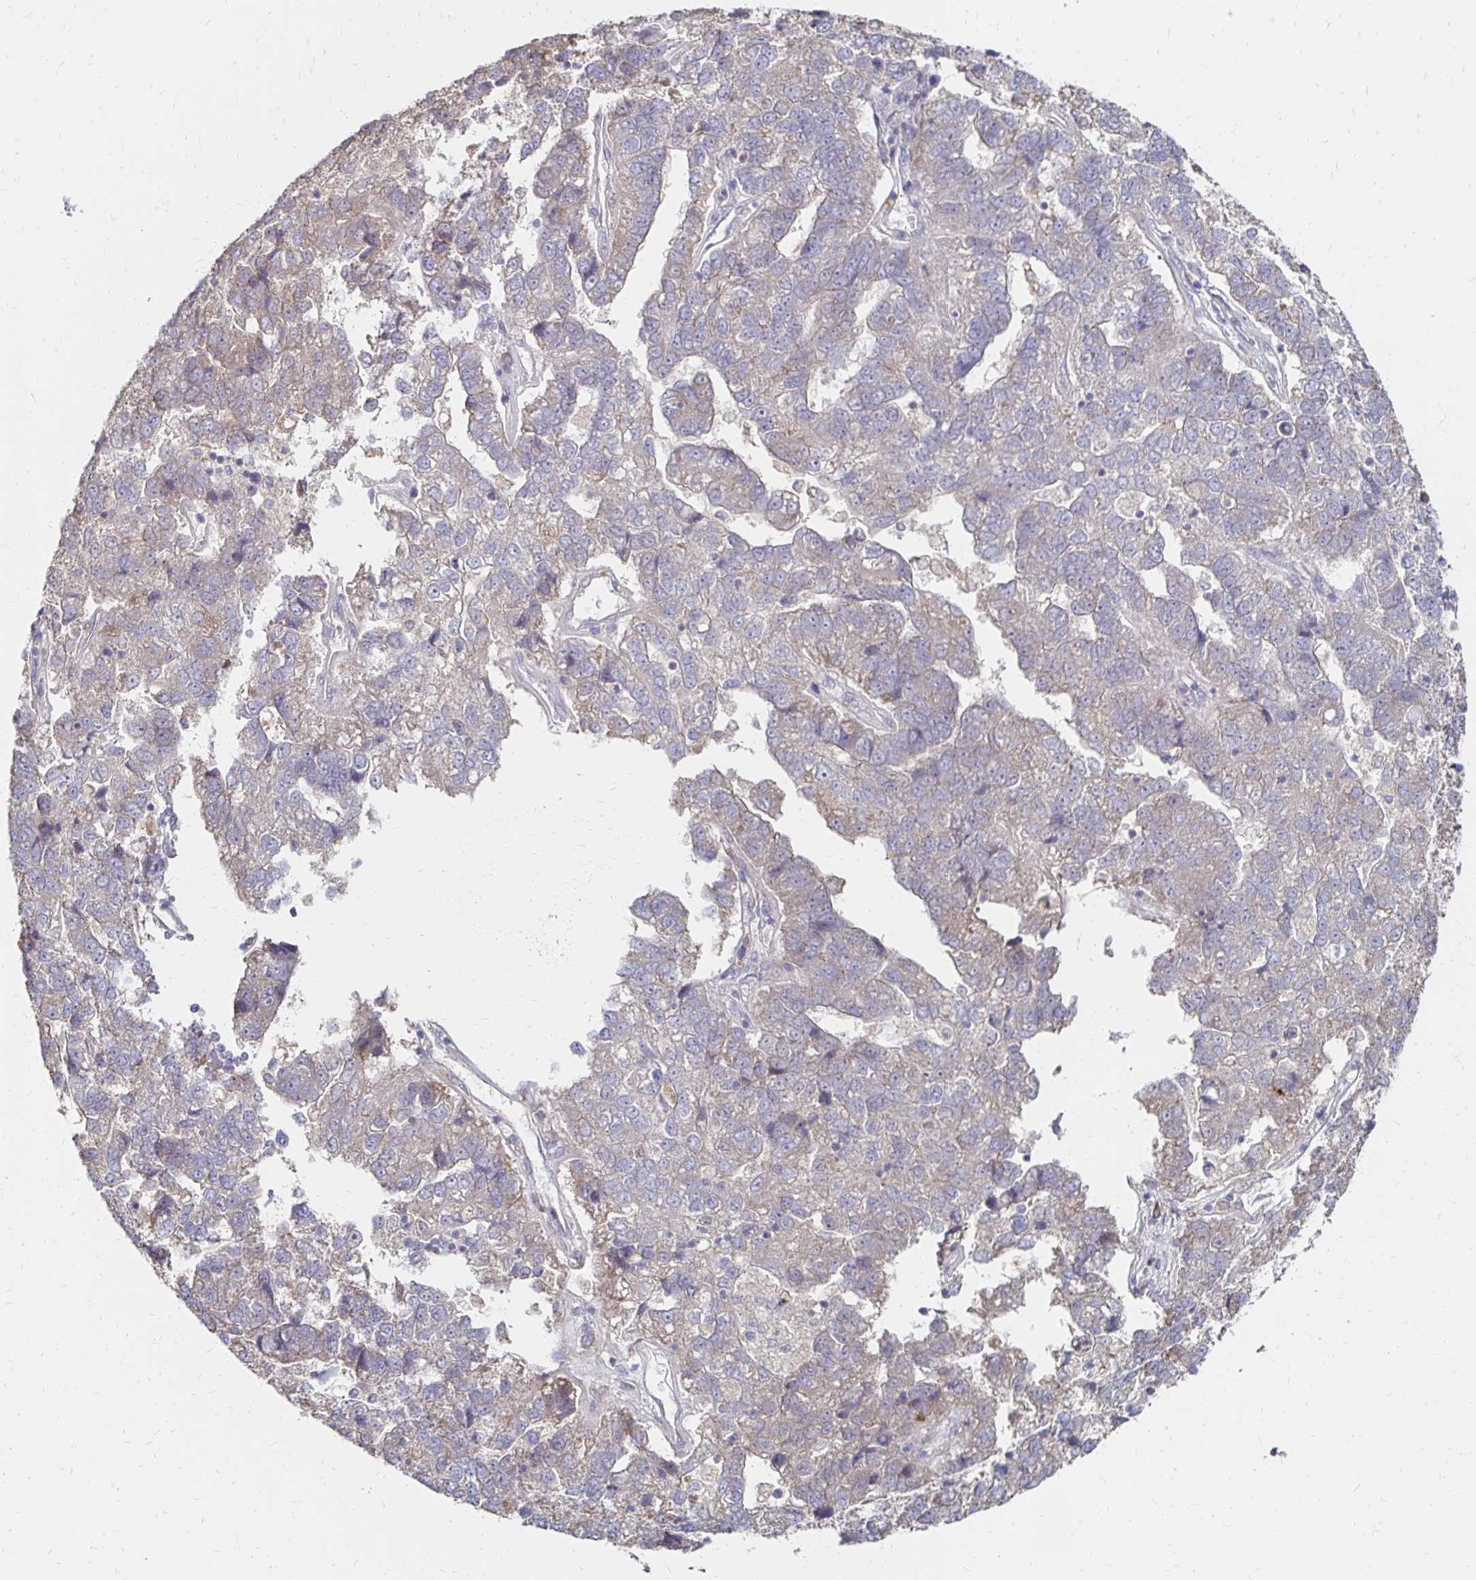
{"staining": {"intensity": "weak", "quantity": "25%-75%", "location": "cytoplasmic/membranous"}, "tissue": "pancreatic cancer", "cell_type": "Tumor cells", "image_type": "cancer", "snomed": [{"axis": "morphology", "description": "Adenocarcinoma, NOS"}, {"axis": "topography", "description": "Pancreas"}], "caption": "A brown stain highlights weak cytoplasmic/membranous expression of a protein in human pancreatic cancer (adenocarcinoma) tumor cells. The protein of interest is stained brown, and the nuclei are stained in blue (DAB IHC with brightfield microscopy, high magnification).", "gene": "ZNF727", "patient": {"sex": "female", "age": 61}}